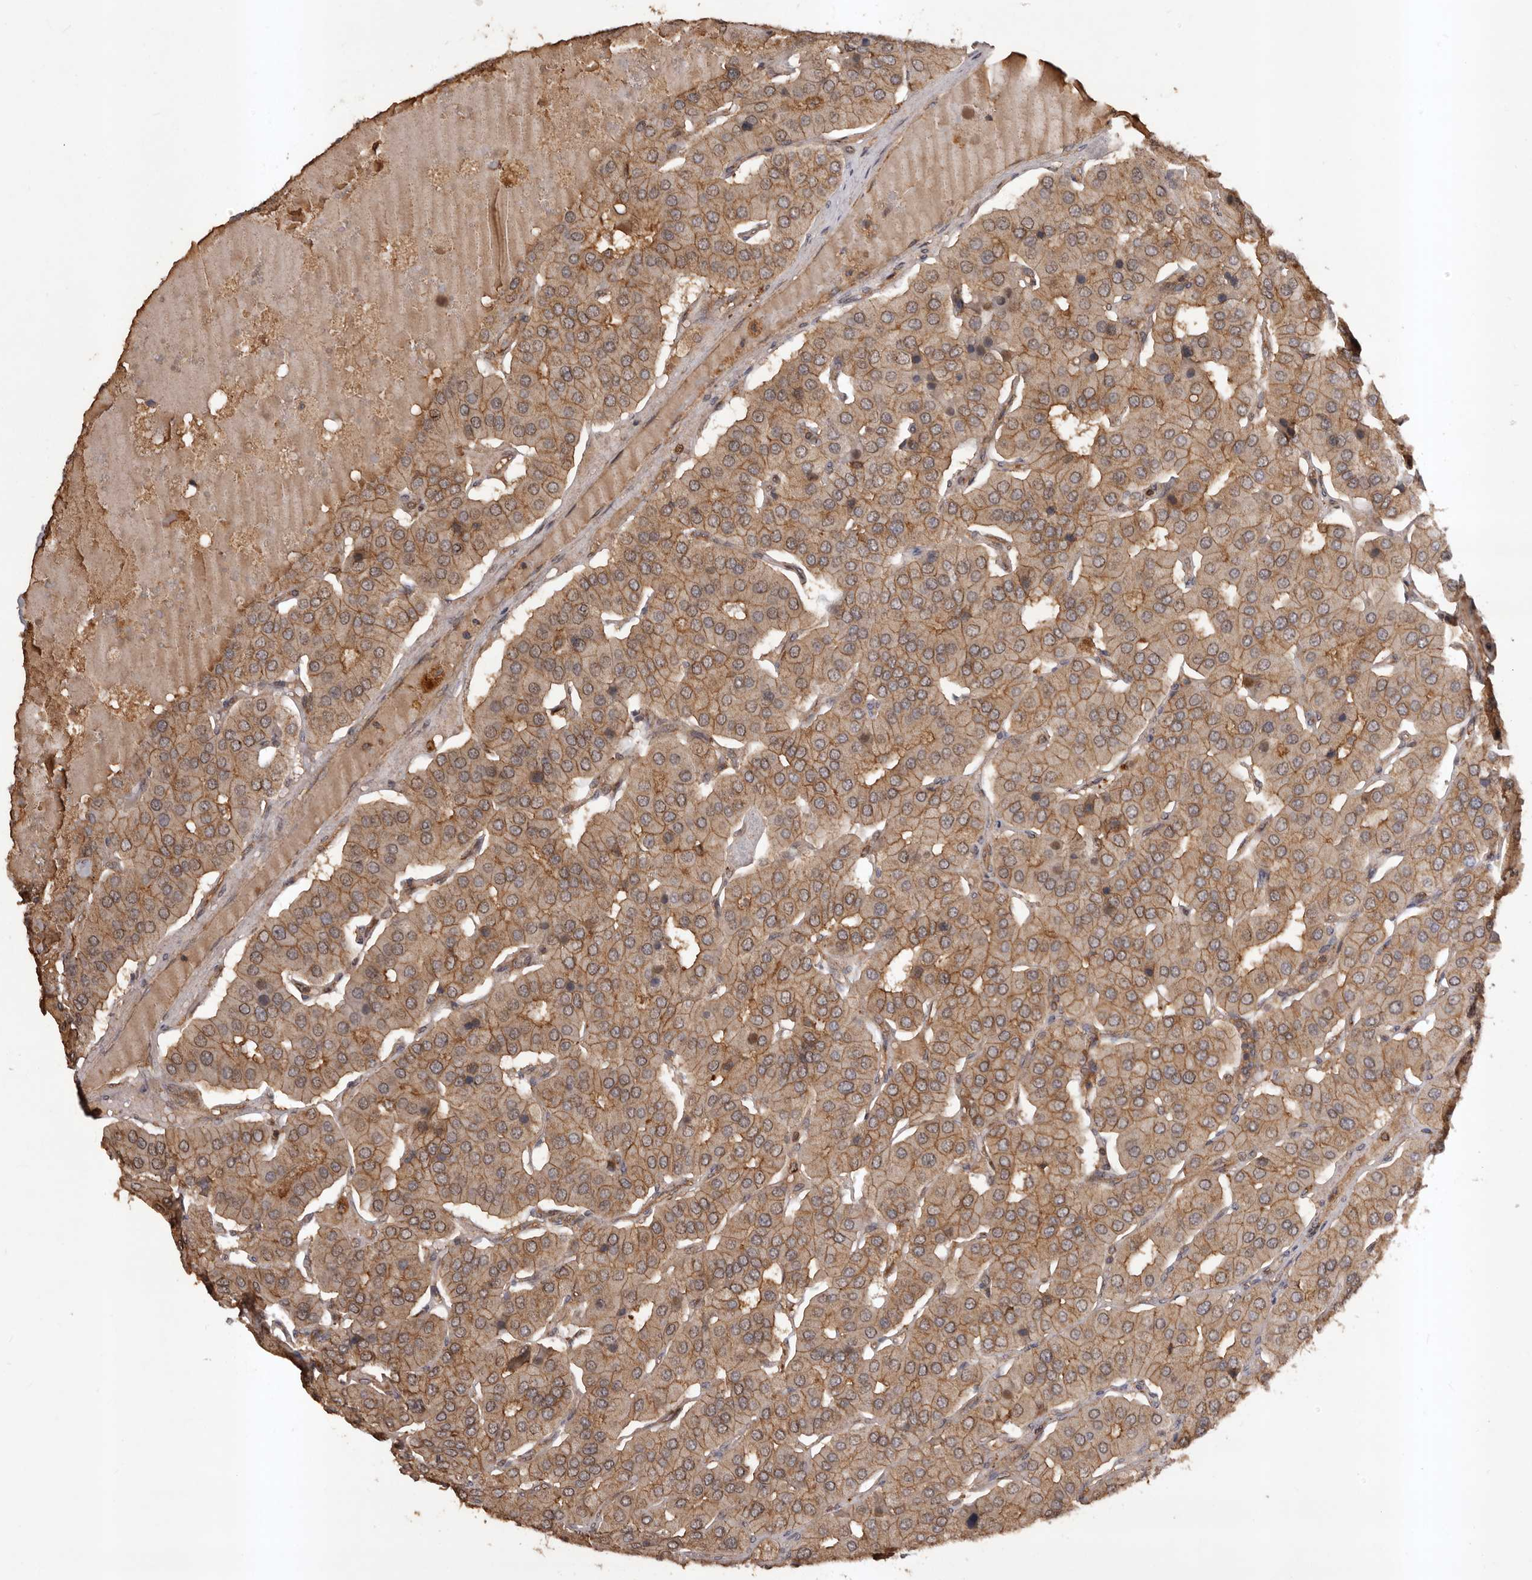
{"staining": {"intensity": "moderate", "quantity": ">75%", "location": "cytoplasmic/membranous"}, "tissue": "parathyroid gland", "cell_type": "Glandular cells", "image_type": "normal", "snomed": [{"axis": "morphology", "description": "Normal tissue, NOS"}, {"axis": "morphology", "description": "Adenoma, NOS"}, {"axis": "topography", "description": "Parathyroid gland"}], "caption": "Immunohistochemical staining of normal parathyroid gland demonstrates moderate cytoplasmic/membranous protein positivity in about >75% of glandular cells. (DAB IHC with brightfield microscopy, high magnification).", "gene": "SLC22A3", "patient": {"sex": "female", "age": 86}}